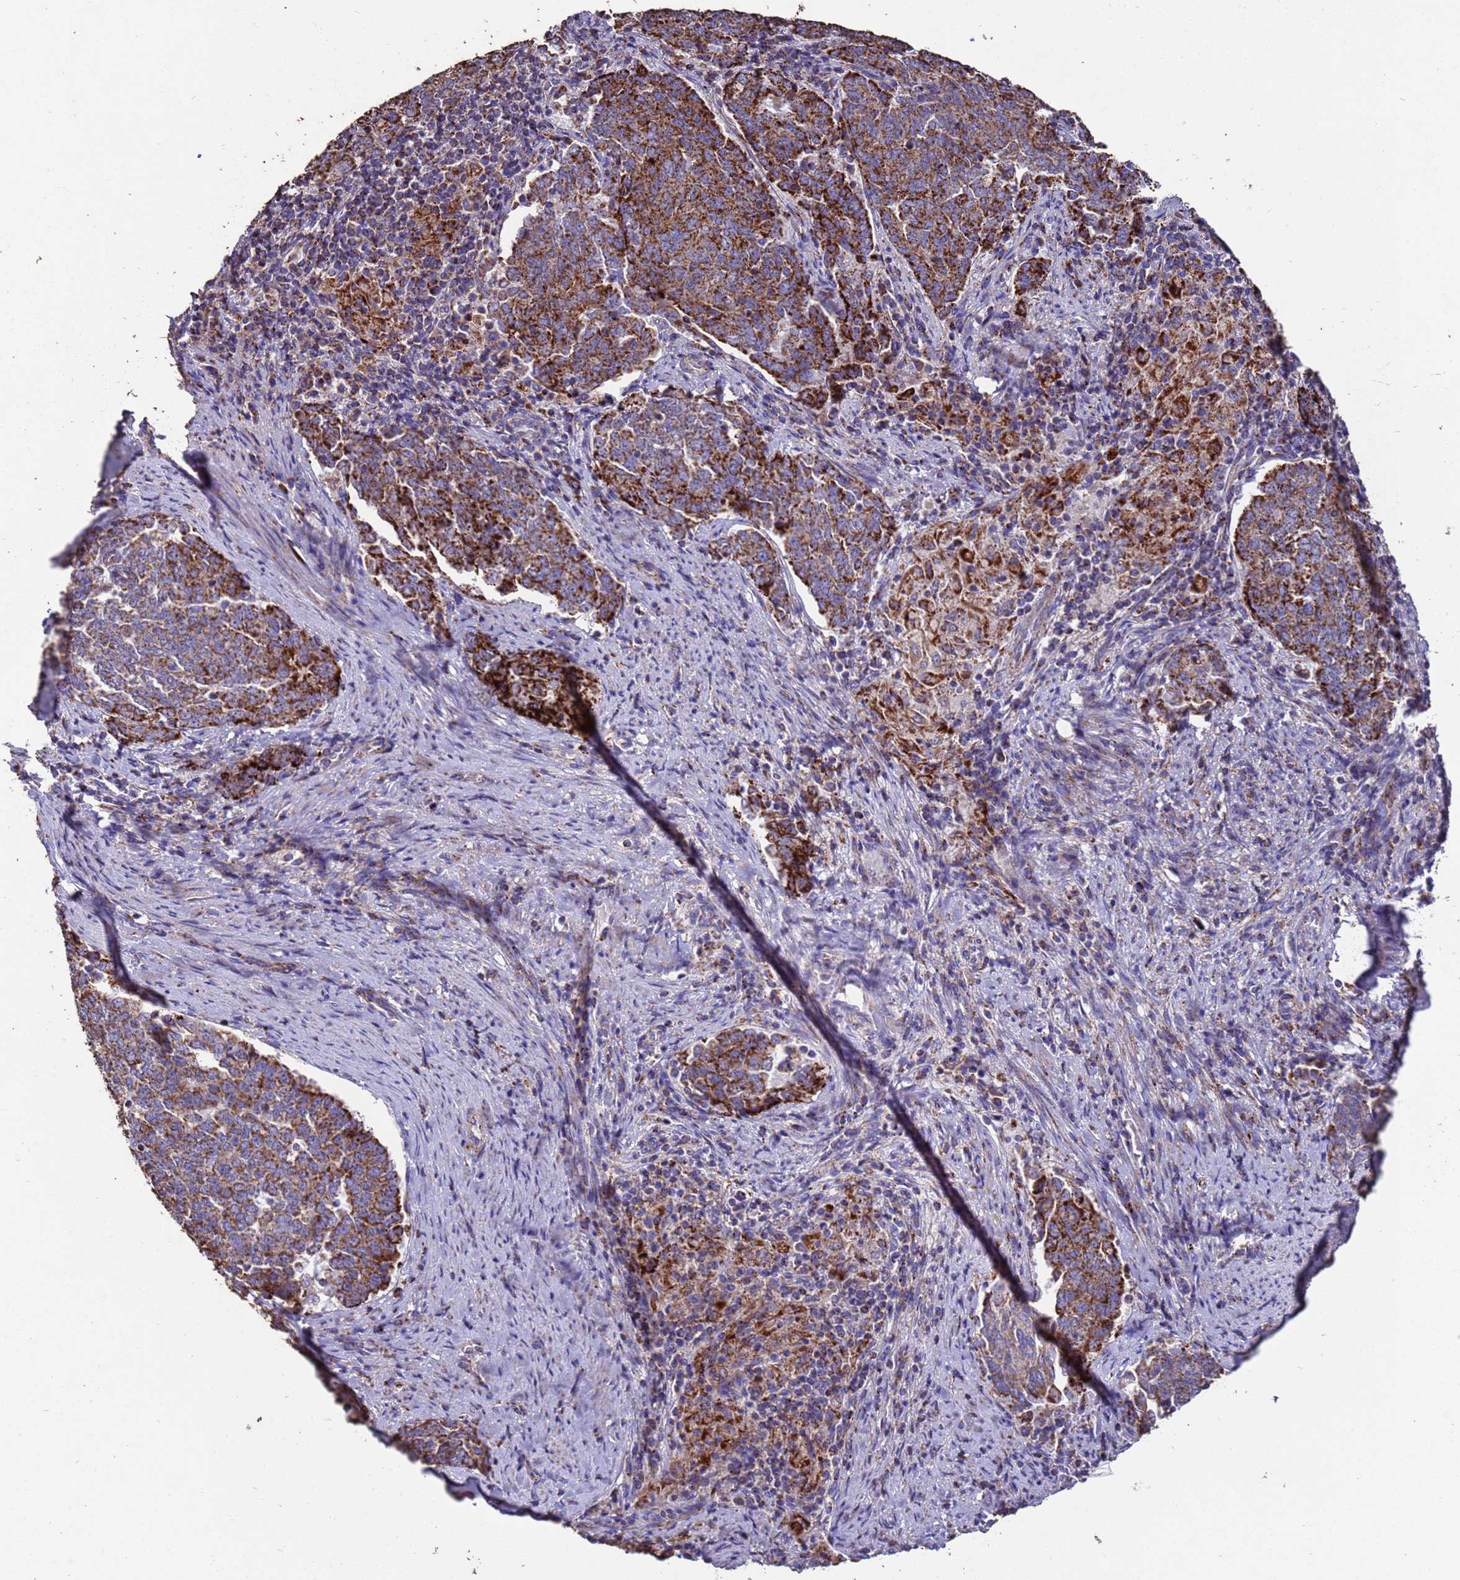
{"staining": {"intensity": "strong", "quantity": ">75%", "location": "cytoplasmic/membranous"}, "tissue": "endometrial cancer", "cell_type": "Tumor cells", "image_type": "cancer", "snomed": [{"axis": "morphology", "description": "Adenocarcinoma, NOS"}, {"axis": "topography", "description": "Endometrium"}], "caption": "This micrograph demonstrates immunohistochemistry (IHC) staining of human endometrial cancer, with high strong cytoplasmic/membranous staining in approximately >75% of tumor cells.", "gene": "ZNFX1", "patient": {"sex": "female", "age": 80}}